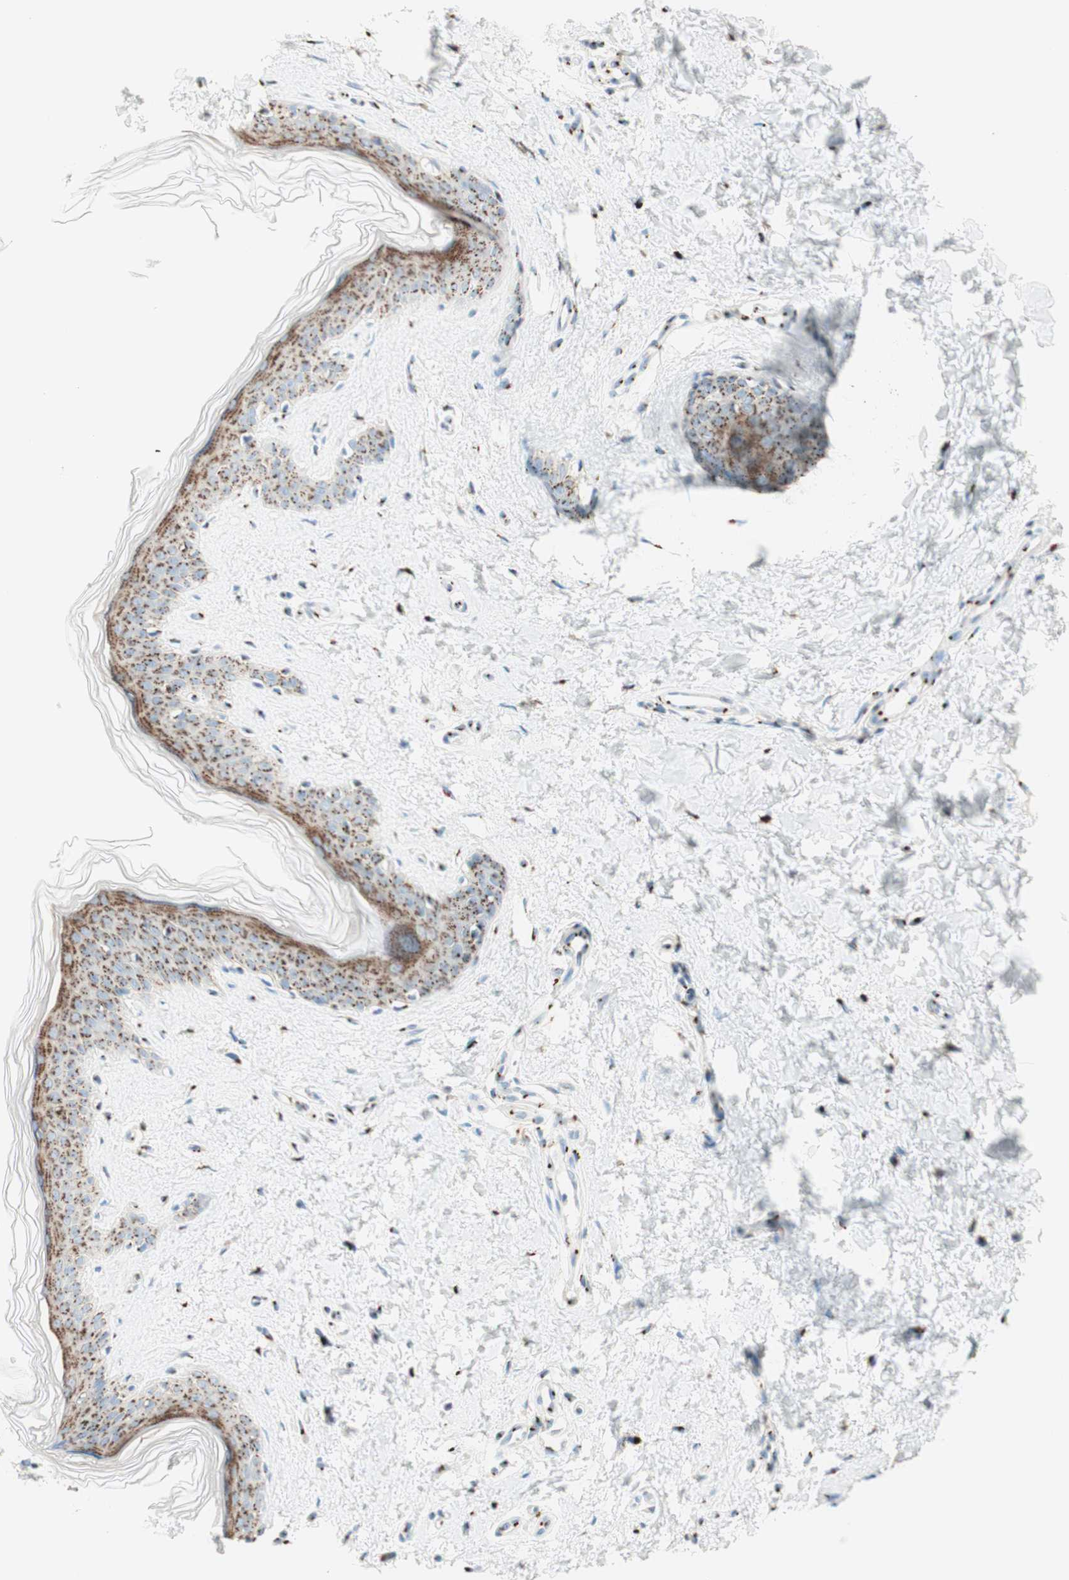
{"staining": {"intensity": "moderate", "quantity": ">75%", "location": "cytoplasmic/membranous"}, "tissue": "skin", "cell_type": "Fibroblasts", "image_type": "normal", "snomed": [{"axis": "morphology", "description": "Normal tissue, NOS"}, {"axis": "topography", "description": "Skin"}], "caption": "A histopathology image showing moderate cytoplasmic/membranous expression in approximately >75% of fibroblasts in benign skin, as visualized by brown immunohistochemical staining.", "gene": "GOLGB1", "patient": {"sex": "female", "age": 41}}